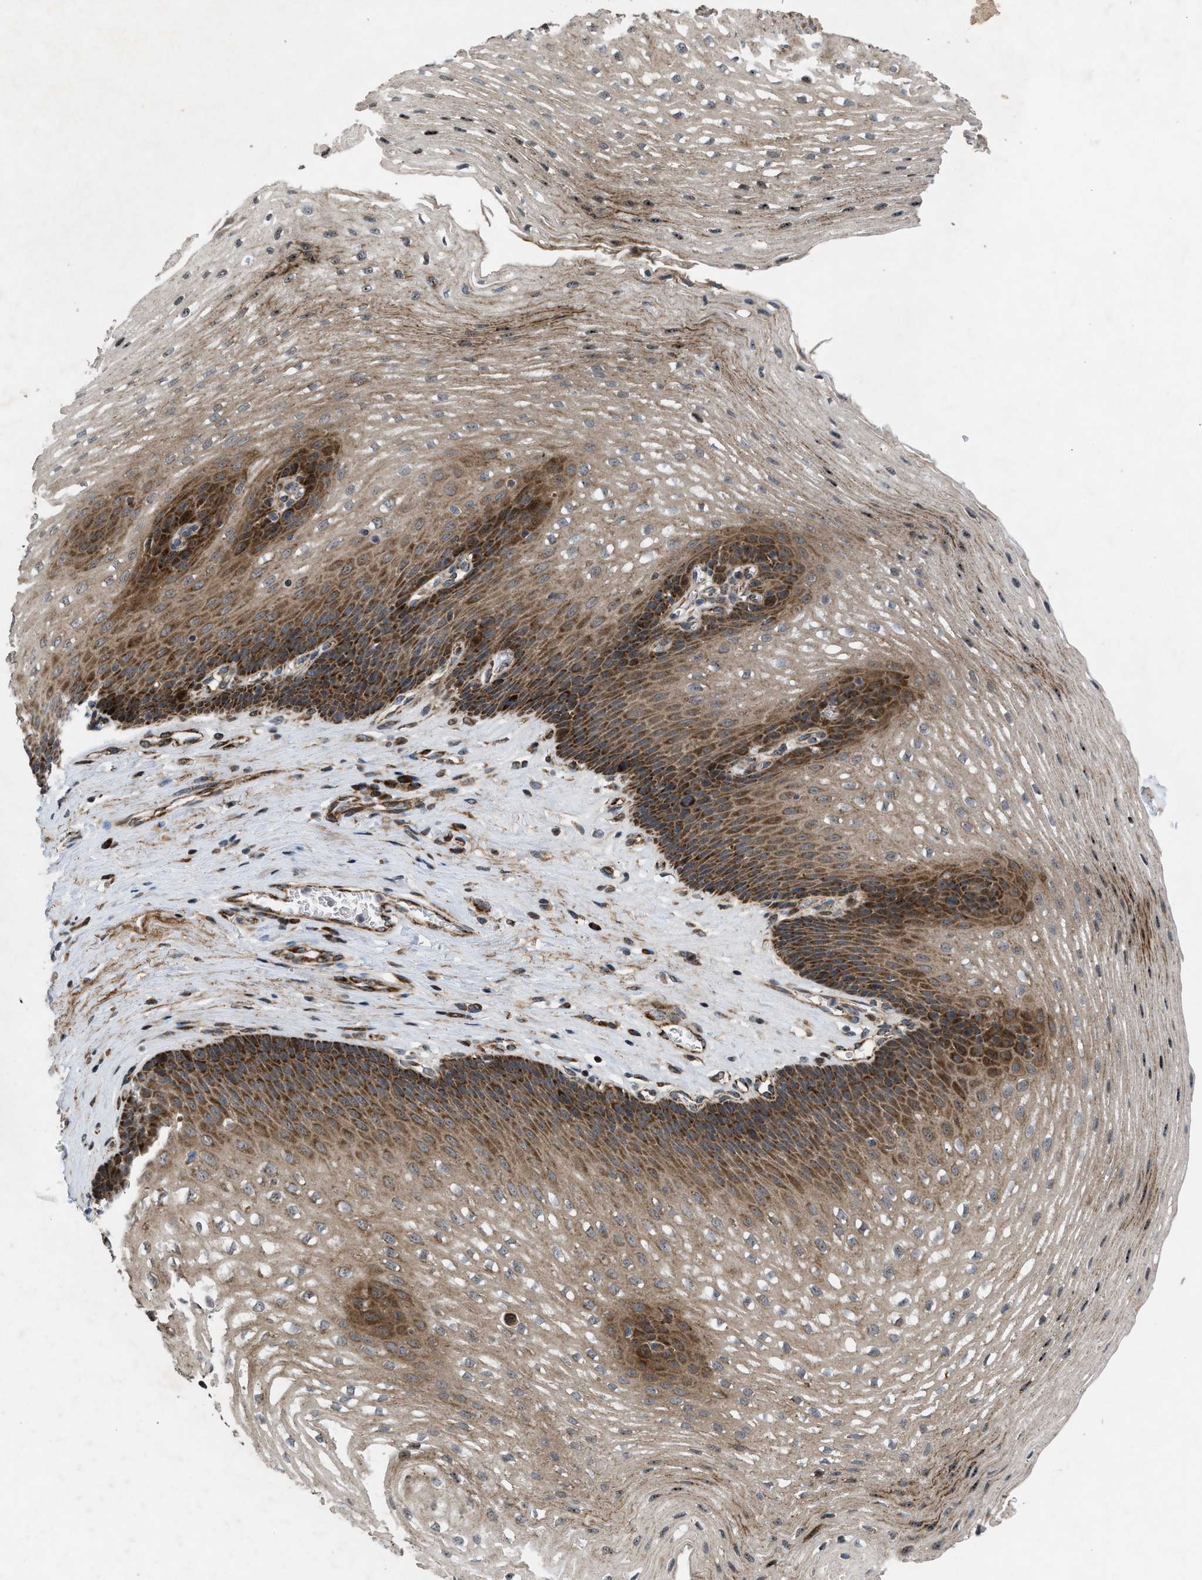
{"staining": {"intensity": "strong", "quantity": ">75%", "location": "cytoplasmic/membranous"}, "tissue": "esophagus", "cell_type": "Squamous epithelial cells", "image_type": "normal", "snomed": [{"axis": "morphology", "description": "Normal tissue, NOS"}, {"axis": "topography", "description": "Esophagus"}], "caption": "Immunohistochemistry (IHC) (DAB) staining of normal human esophagus demonstrates strong cytoplasmic/membranous protein positivity in about >75% of squamous epithelial cells.", "gene": "AP3M2", "patient": {"sex": "male", "age": 48}}